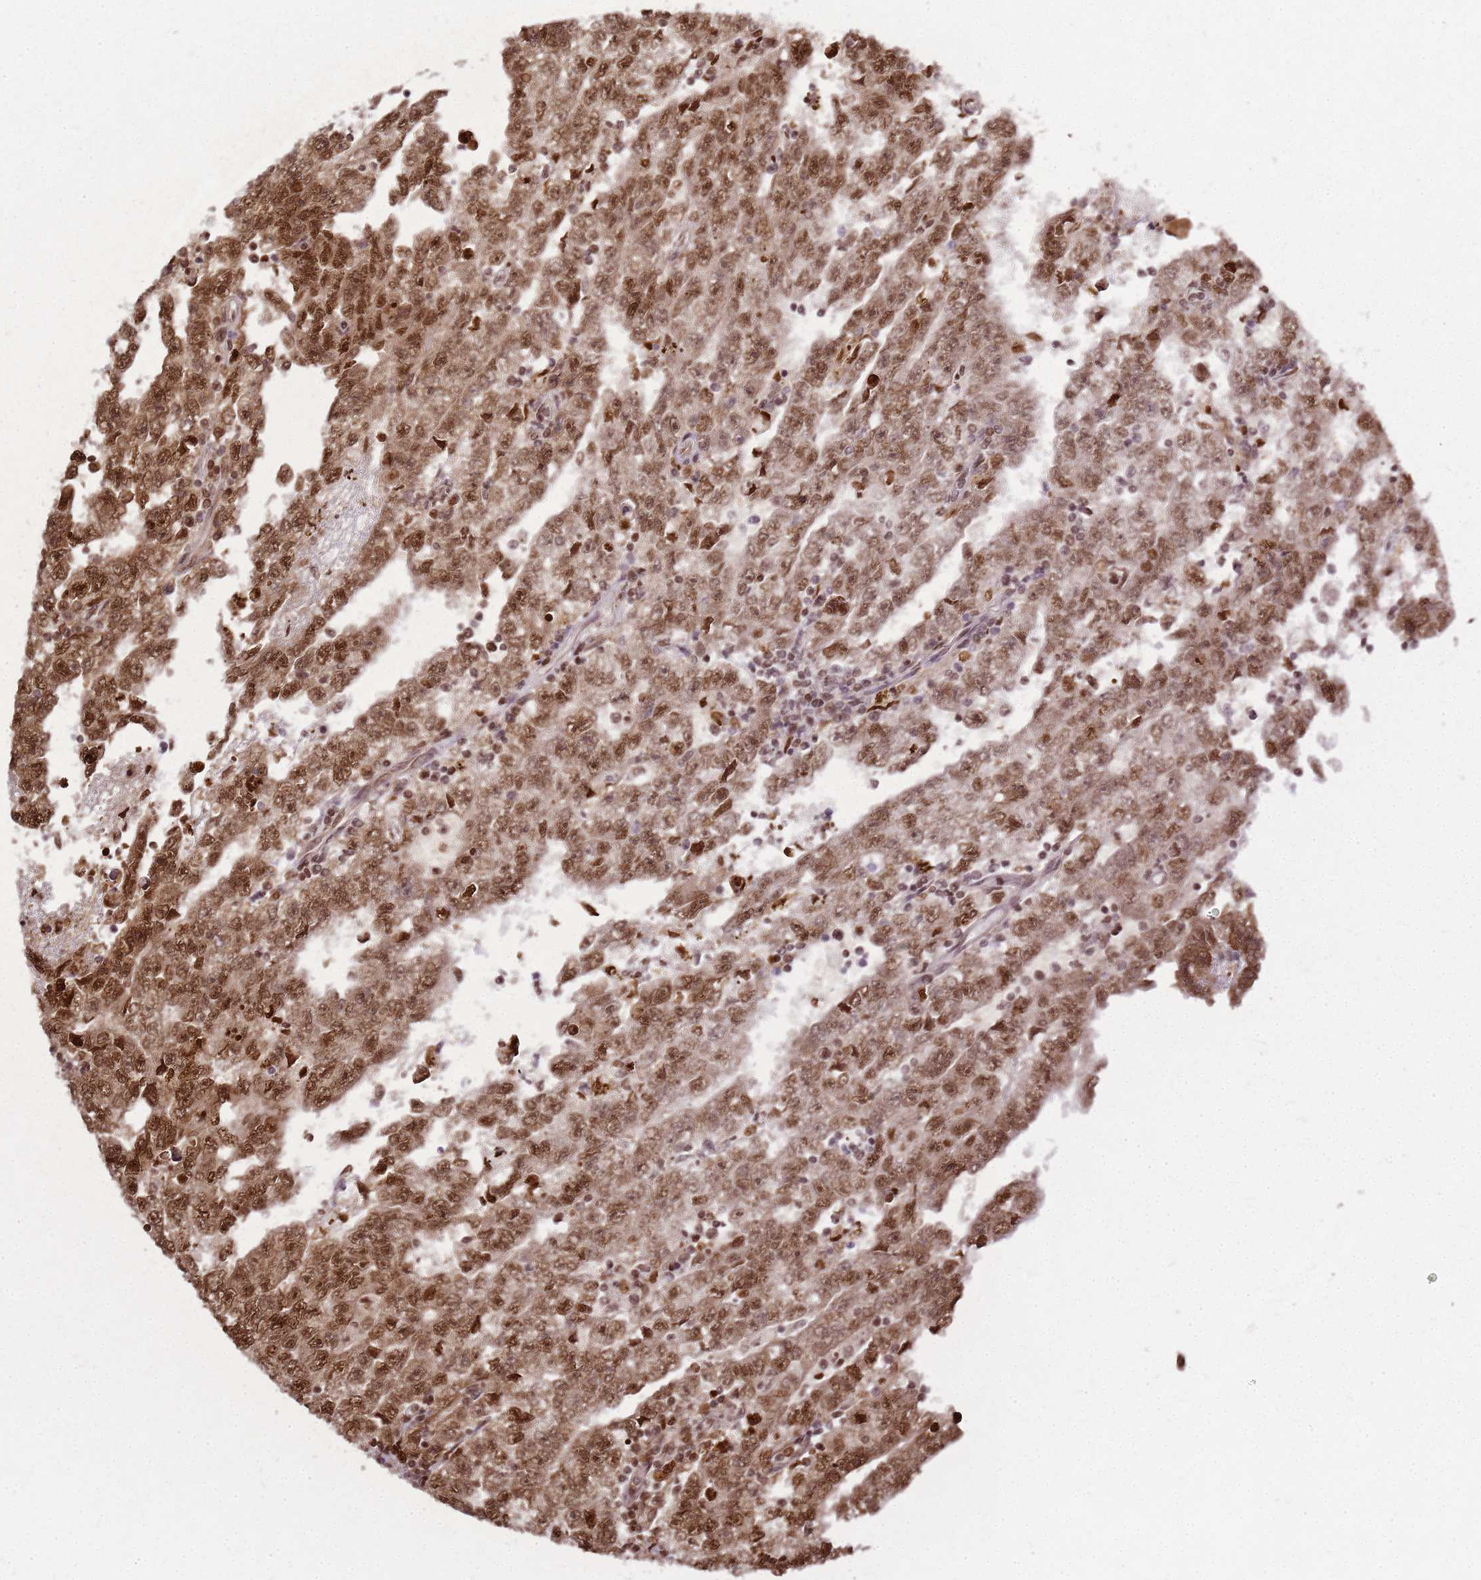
{"staining": {"intensity": "moderate", "quantity": ">75%", "location": "nuclear"}, "tissue": "testis cancer", "cell_type": "Tumor cells", "image_type": "cancer", "snomed": [{"axis": "morphology", "description": "Carcinoma, Embryonal, NOS"}, {"axis": "topography", "description": "Testis"}], "caption": "Immunohistochemistry (IHC) histopathology image of embryonal carcinoma (testis) stained for a protein (brown), which shows medium levels of moderate nuclear staining in about >75% of tumor cells.", "gene": "APEX1", "patient": {"sex": "male", "age": 25}}